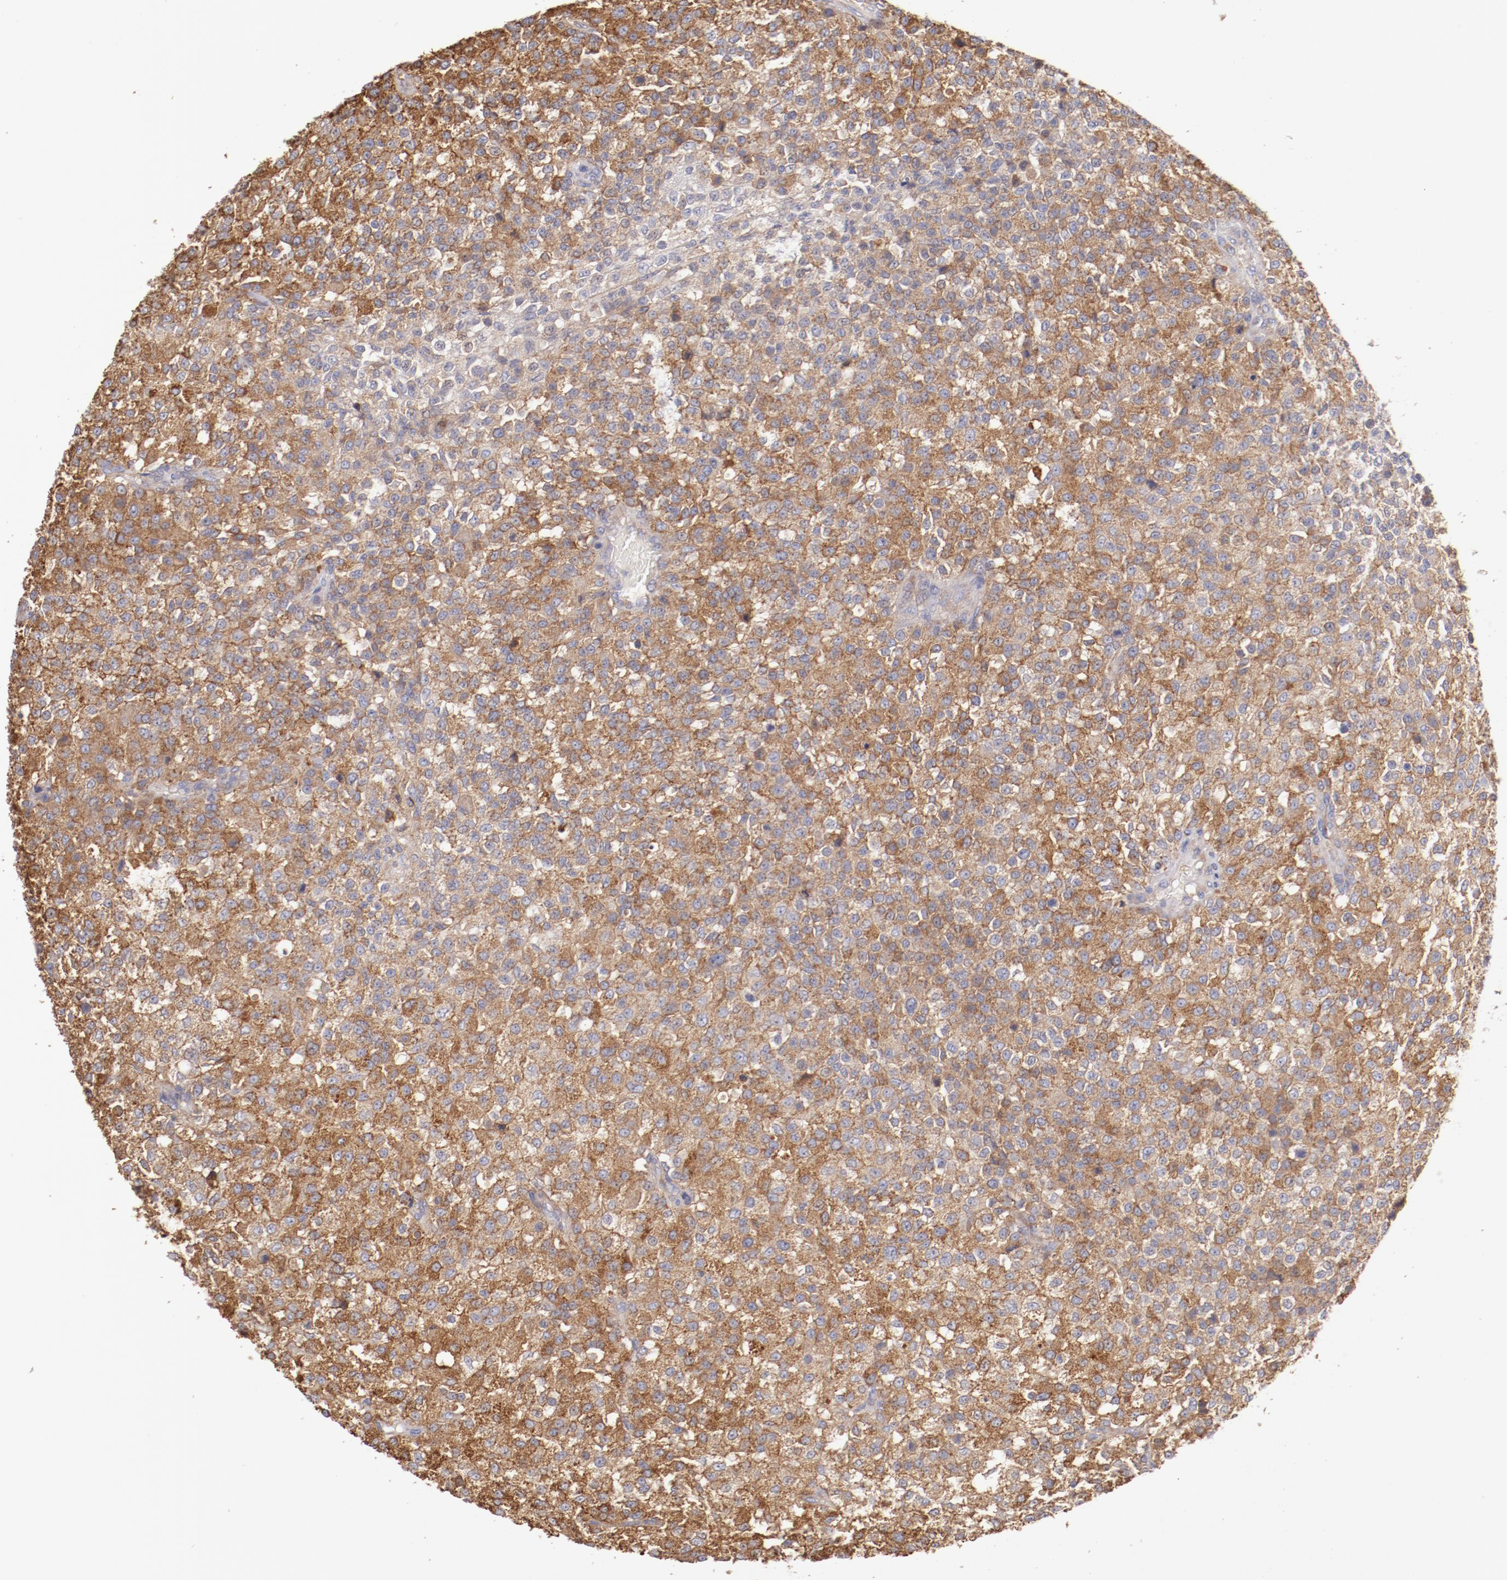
{"staining": {"intensity": "moderate", "quantity": ">75%", "location": "cytoplasmic/membranous"}, "tissue": "testis cancer", "cell_type": "Tumor cells", "image_type": "cancer", "snomed": [{"axis": "morphology", "description": "Seminoma, NOS"}, {"axis": "topography", "description": "Testis"}], "caption": "Immunohistochemistry histopathology image of human seminoma (testis) stained for a protein (brown), which demonstrates medium levels of moderate cytoplasmic/membranous positivity in approximately >75% of tumor cells.", "gene": "ENTPD5", "patient": {"sex": "male", "age": 59}}